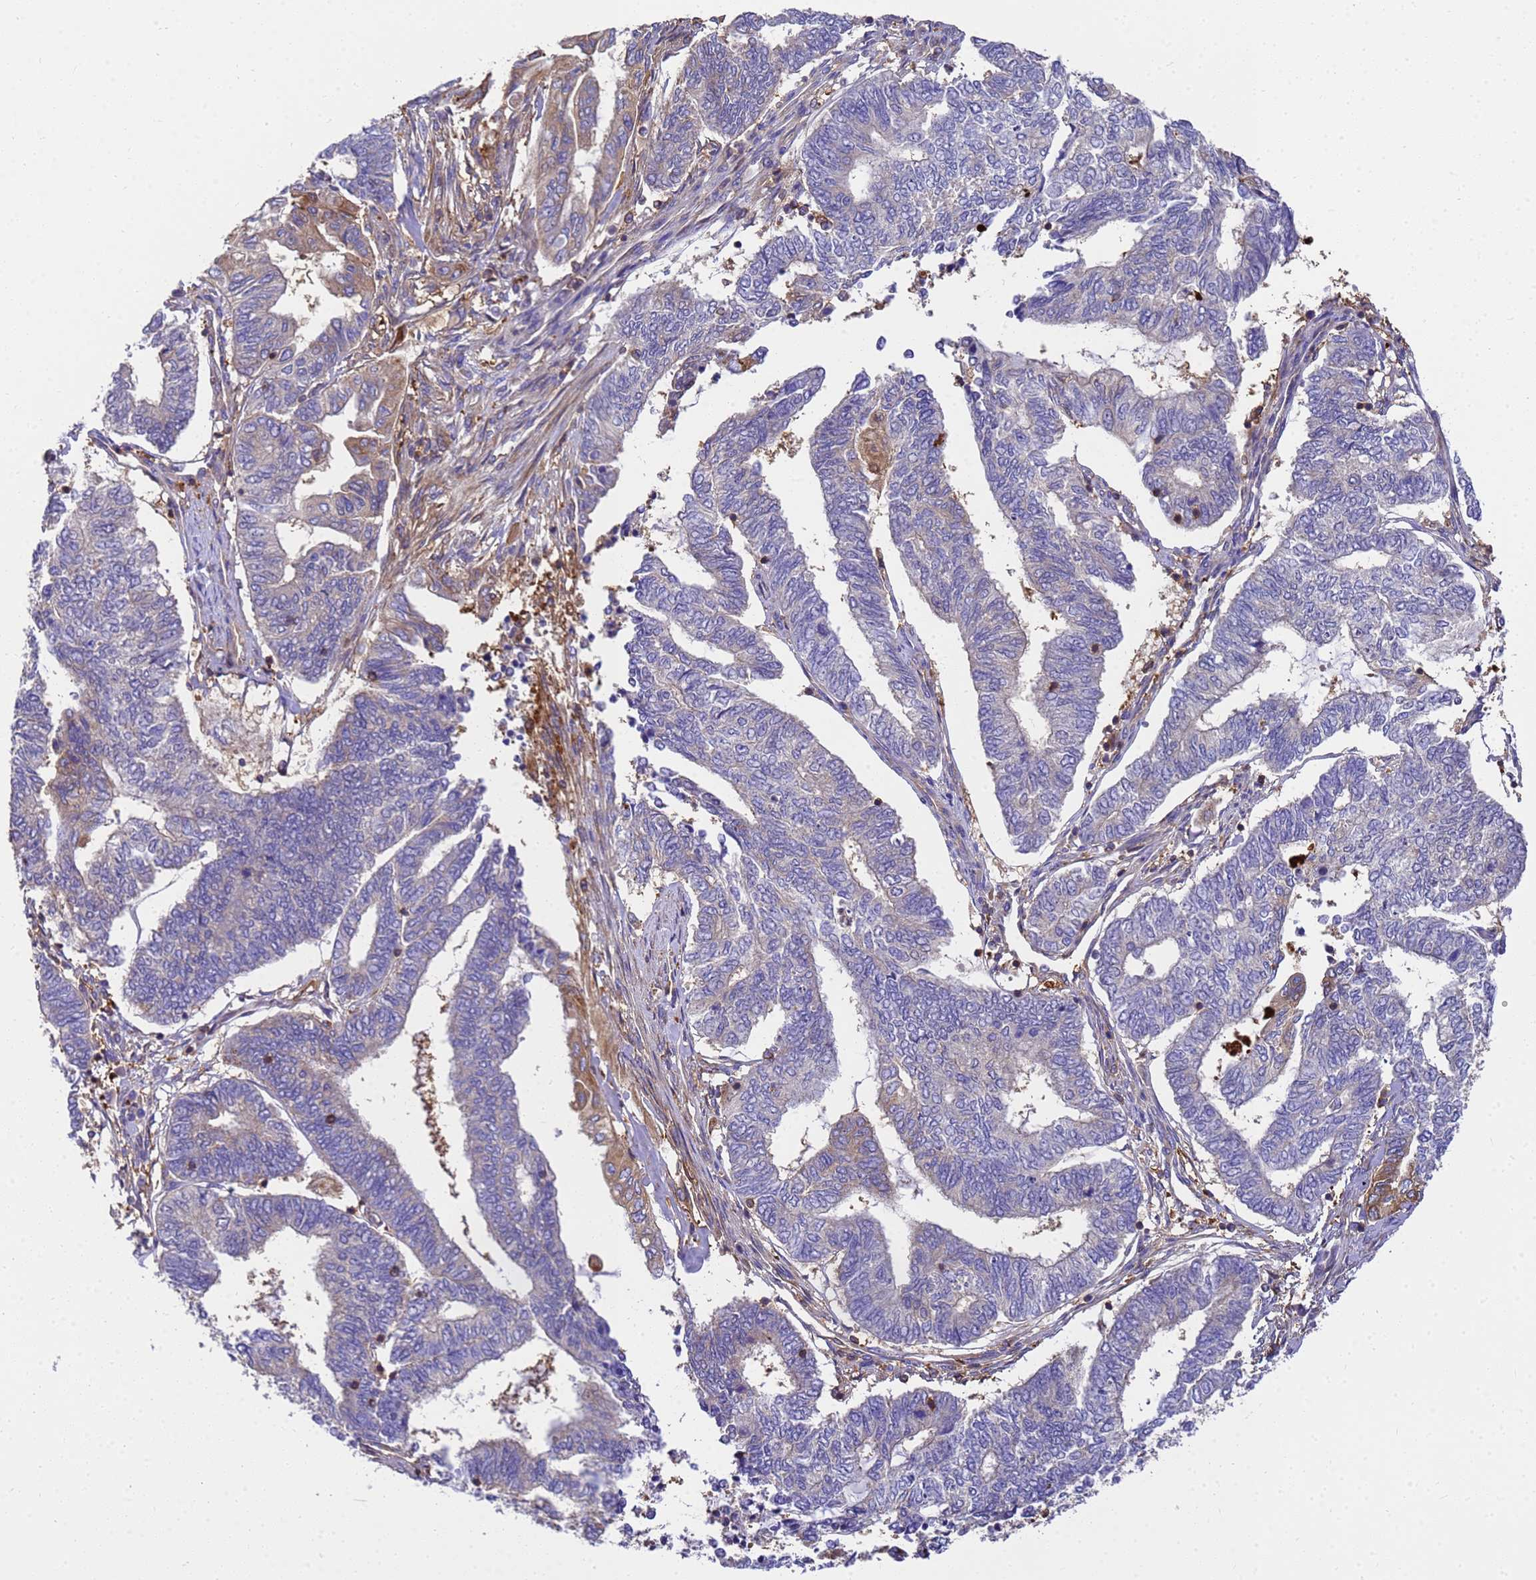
{"staining": {"intensity": "negative", "quantity": "none", "location": "none"}, "tissue": "endometrial cancer", "cell_type": "Tumor cells", "image_type": "cancer", "snomed": [{"axis": "morphology", "description": "Adenocarcinoma, NOS"}, {"axis": "topography", "description": "Uterus"}, {"axis": "topography", "description": "Endometrium"}], "caption": "There is no significant positivity in tumor cells of adenocarcinoma (endometrial).", "gene": "ZNF235", "patient": {"sex": "female", "age": 70}}